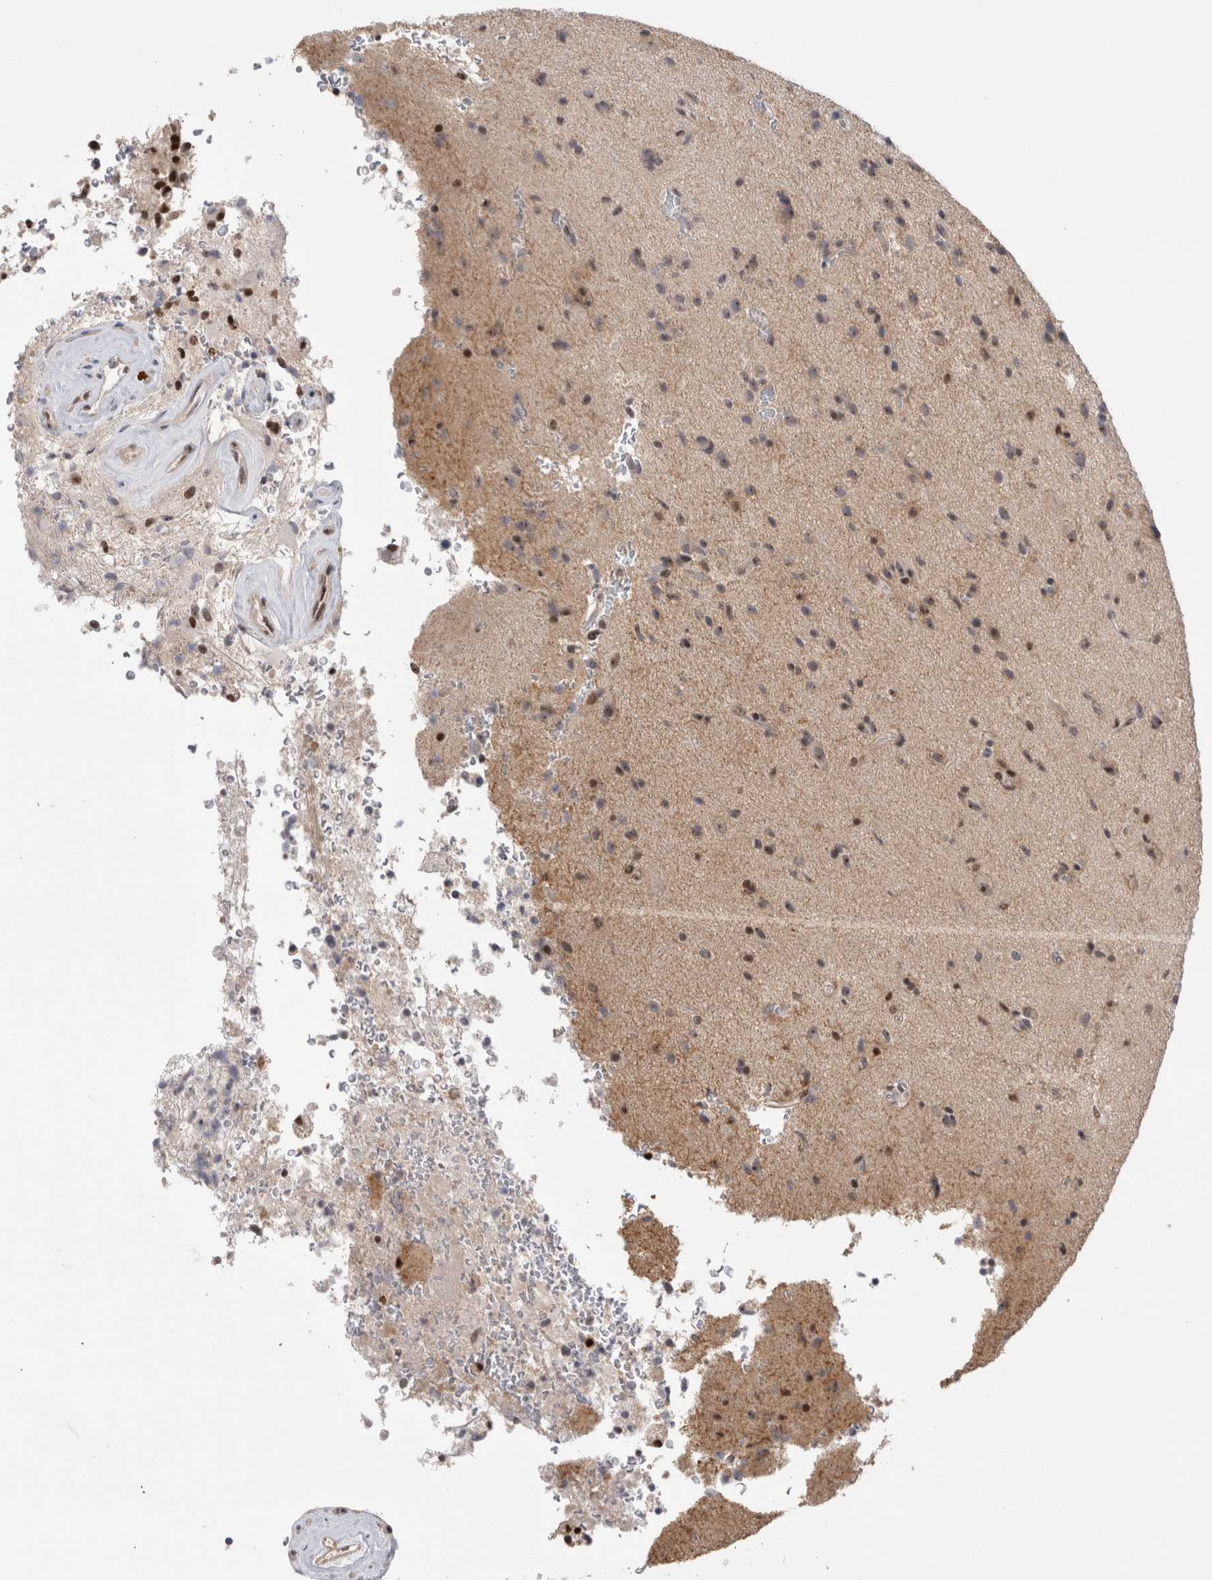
{"staining": {"intensity": "moderate", "quantity": ">75%", "location": "nuclear"}, "tissue": "glioma", "cell_type": "Tumor cells", "image_type": "cancer", "snomed": [{"axis": "morphology", "description": "Glioma, malignant, High grade"}, {"axis": "topography", "description": "Brain"}], "caption": "Glioma stained with a protein marker demonstrates moderate staining in tumor cells.", "gene": "ZNF24", "patient": {"sex": "male", "age": 72}}